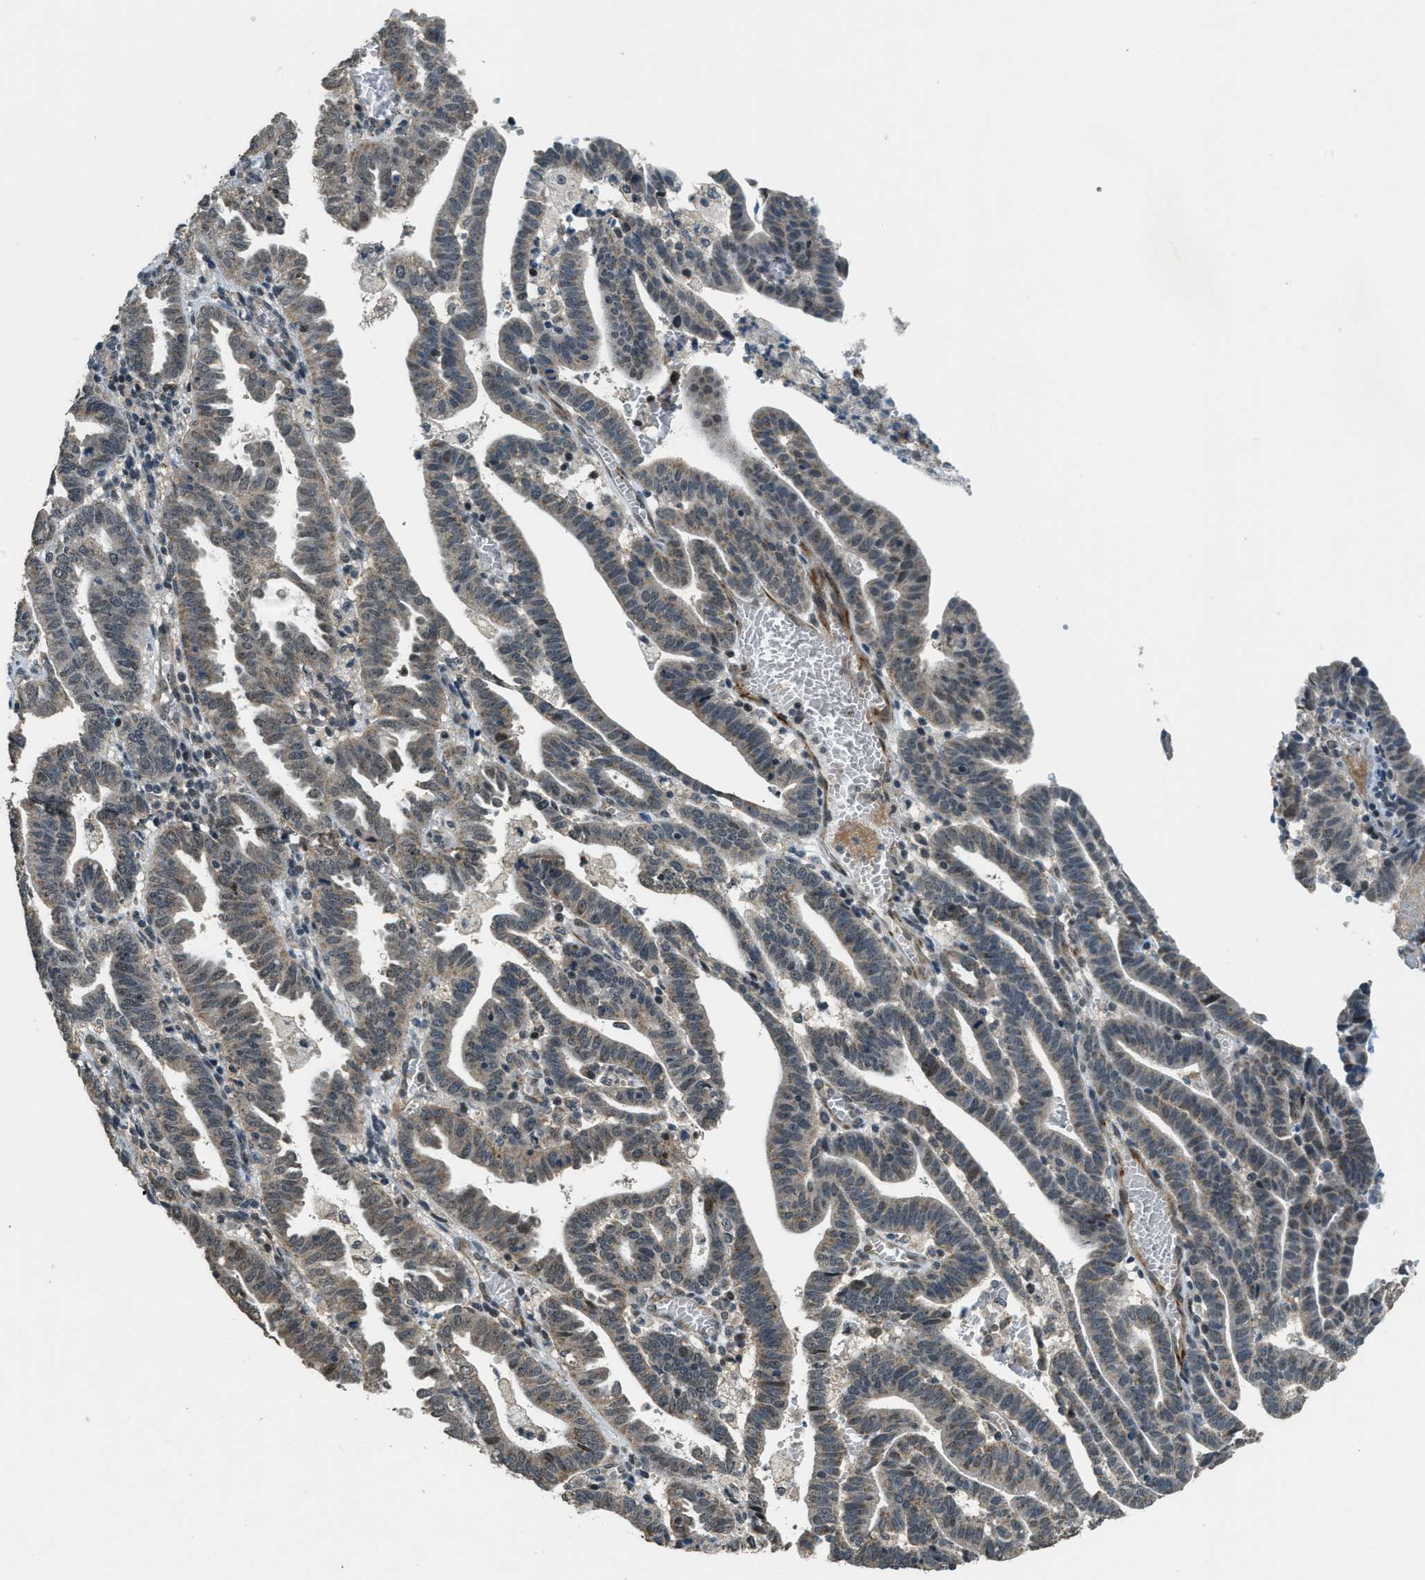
{"staining": {"intensity": "moderate", "quantity": "<25%", "location": "cytoplasmic/membranous,nuclear"}, "tissue": "endometrial cancer", "cell_type": "Tumor cells", "image_type": "cancer", "snomed": [{"axis": "morphology", "description": "Adenocarcinoma, NOS"}, {"axis": "topography", "description": "Uterus"}], "caption": "Endometrial cancer stained for a protein (brown) exhibits moderate cytoplasmic/membranous and nuclear positive staining in approximately <25% of tumor cells.", "gene": "MED21", "patient": {"sex": "female", "age": 83}}